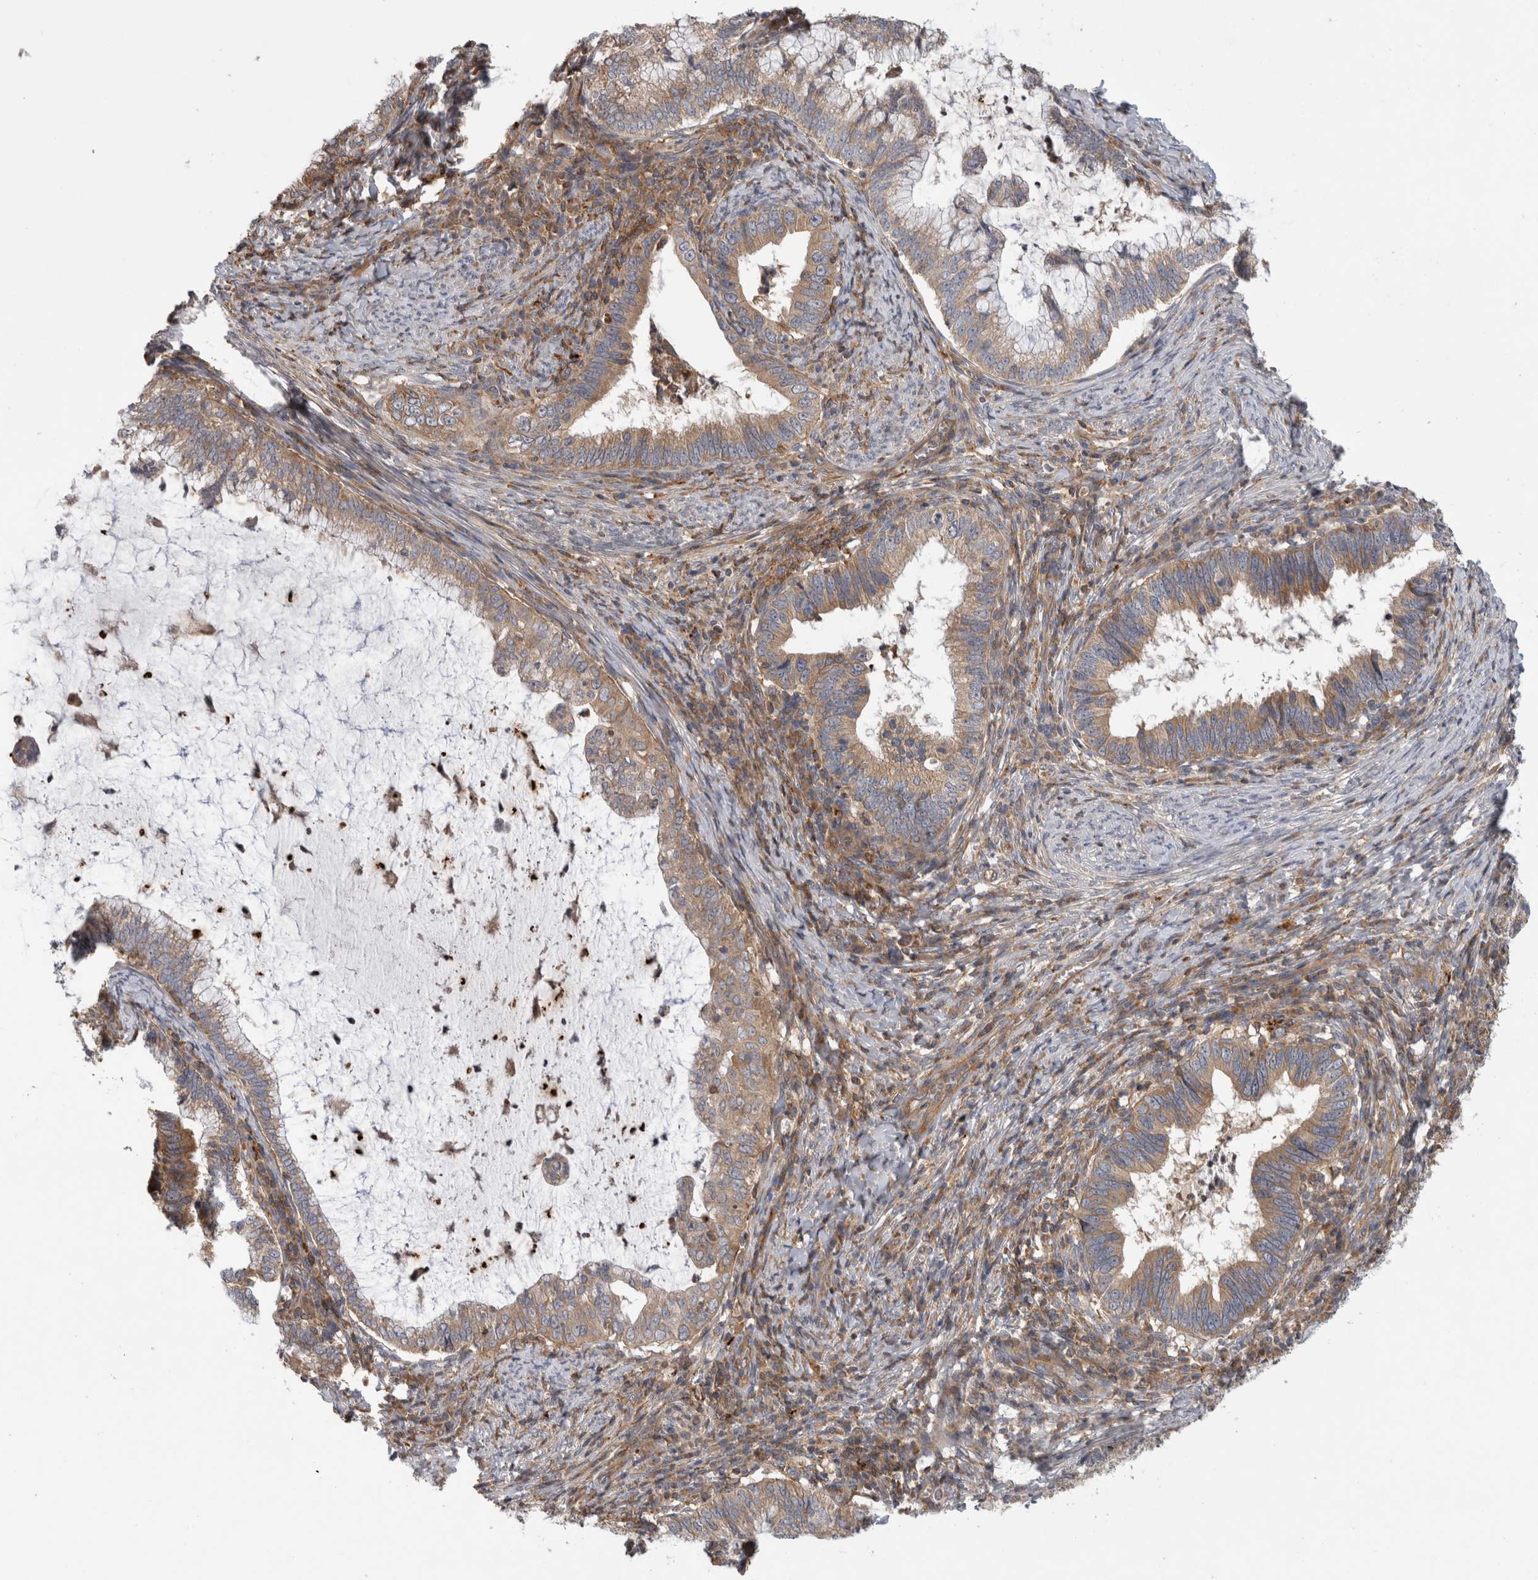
{"staining": {"intensity": "moderate", "quantity": ">75%", "location": "cytoplasmic/membranous"}, "tissue": "cervical cancer", "cell_type": "Tumor cells", "image_type": "cancer", "snomed": [{"axis": "morphology", "description": "Adenocarcinoma, NOS"}, {"axis": "topography", "description": "Cervix"}], "caption": "Adenocarcinoma (cervical) tissue exhibits moderate cytoplasmic/membranous expression in about >75% of tumor cells, visualized by immunohistochemistry.", "gene": "GRIK2", "patient": {"sex": "female", "age": 36}}